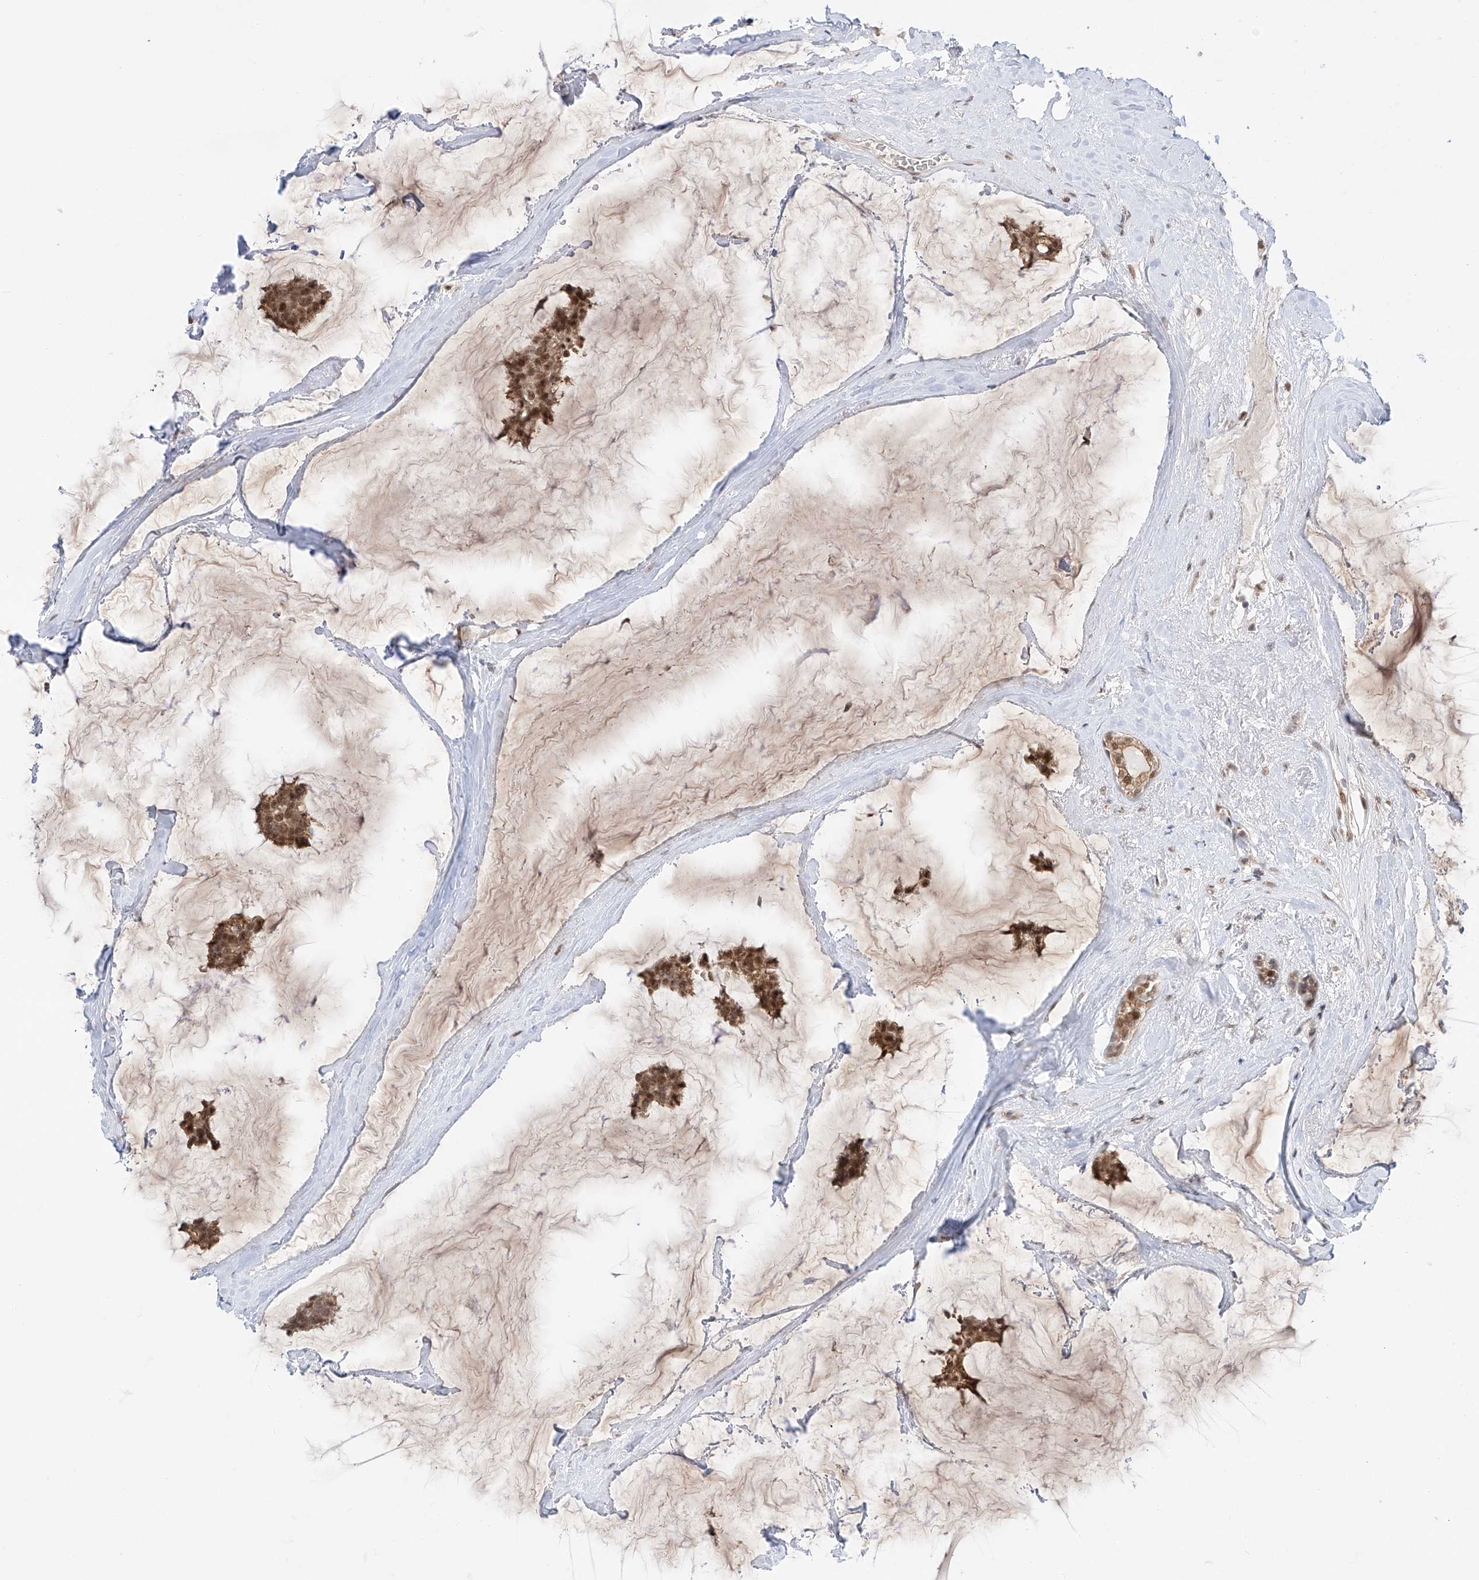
{"staining": {"intensity": "moderate", "quantity": ">75%", "location": "nuclear"}, "tissue": "breast cancer", "cell_type": "Tumor cells", "image_type": "cancer", "snomed": [{"axis": "morphology", "description": "Duct carcinoma"}, {"axis": "topography", "description": "Breast"}], "caption": "This photomicrograph displays breast invasive ductal carcinoma stained with IHC to label a protein in brown. The nuclear of tumor cells show moderate positivity for the protein. Nuclei are counter-stained blue.", "gene": "POGK", "patient": {"sex": "female", "age": 93}}